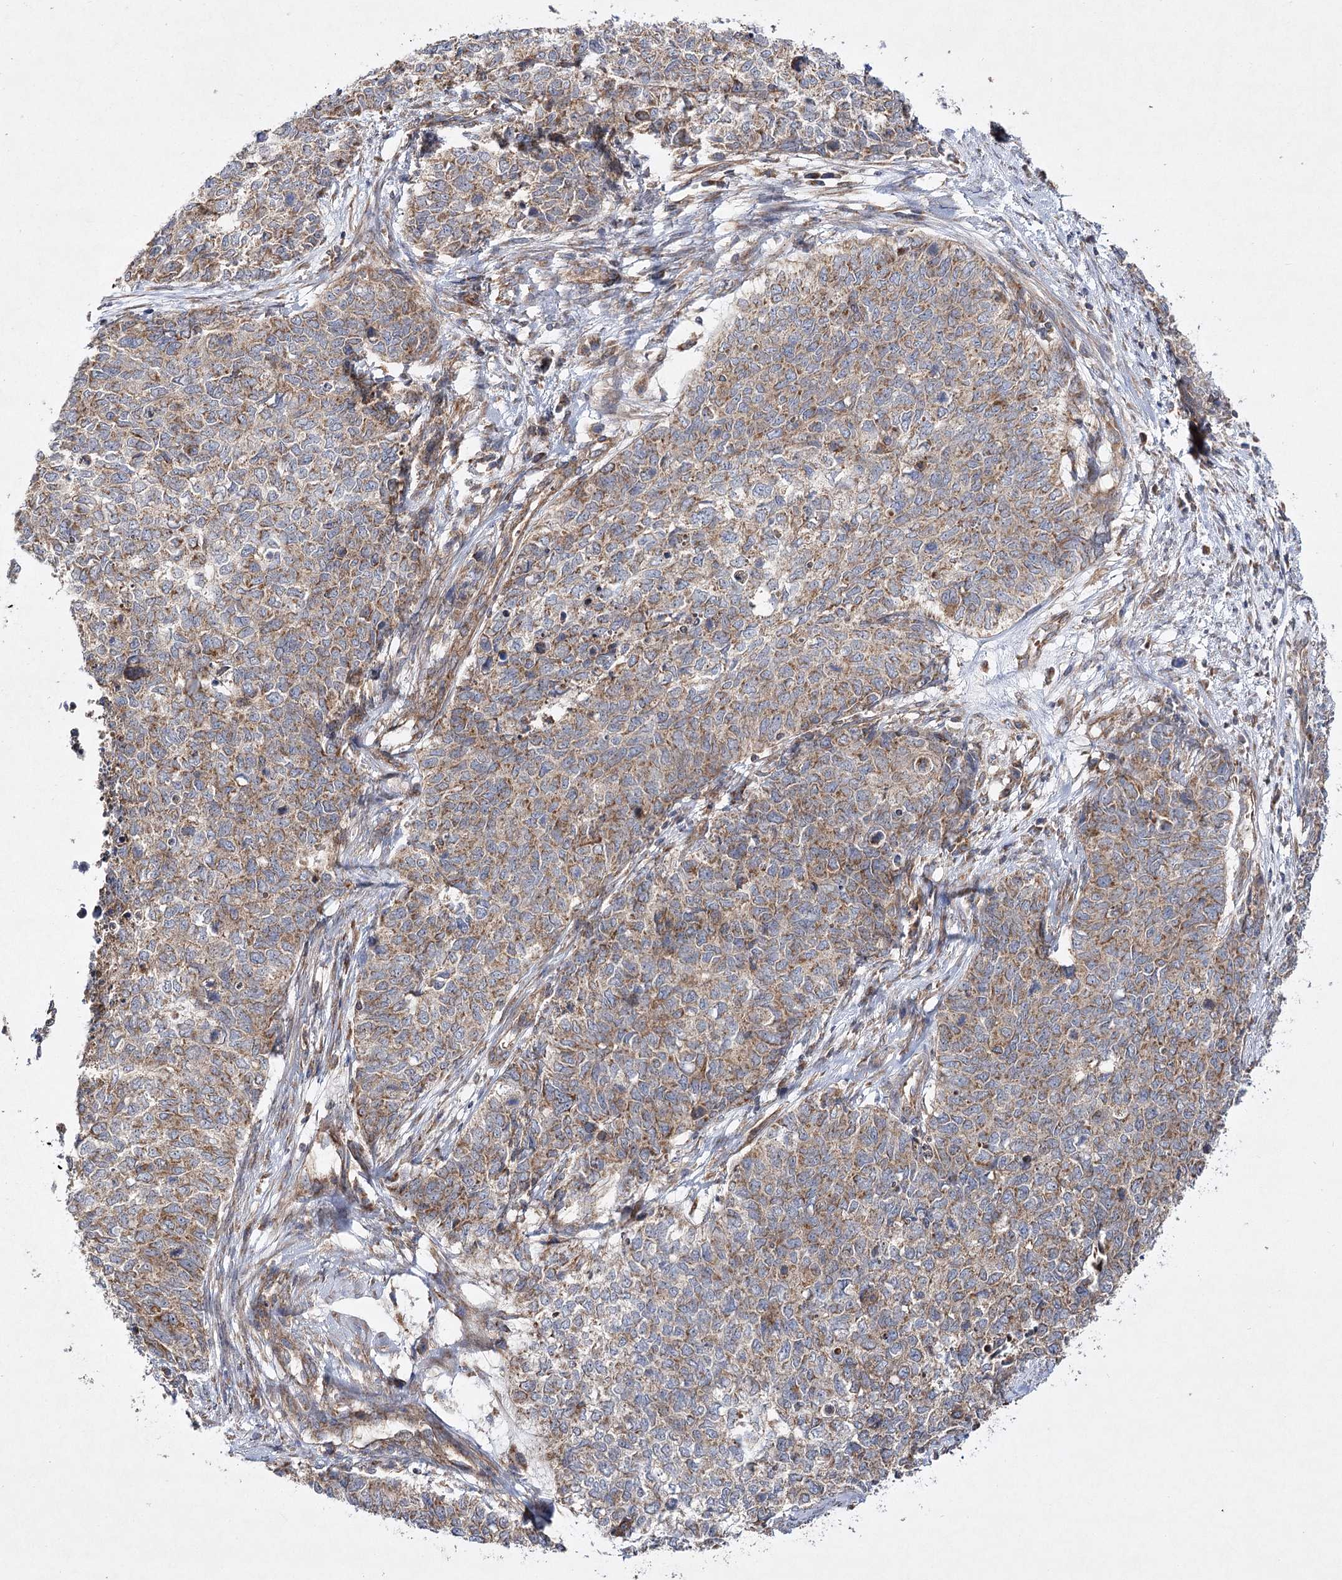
{"staining": {"intensity": "weak", "quantity": "25%-75%", "location": "cytoplasmic/membranous"}, "tissue": "cervical cancer", "cell_type": "Tumor cells", "image_type": "cancer", "snomed": [{"axis": "morphology", "description": "Squamous cell carcinoma, NOS"}, {"axis": "topography", "description": "Cervix"}], "caption": "Brown immunohistochemical staining in human cervical squamous cell carcinoma exhibits weak cytoplasmic/membranous expression in approximately 25%-75% of tumor cells. (DAB IHC with brightfield microscopy, high magnification).", "gene": "DNAJC13", "patient": {"sex": "female", "age": 63}}